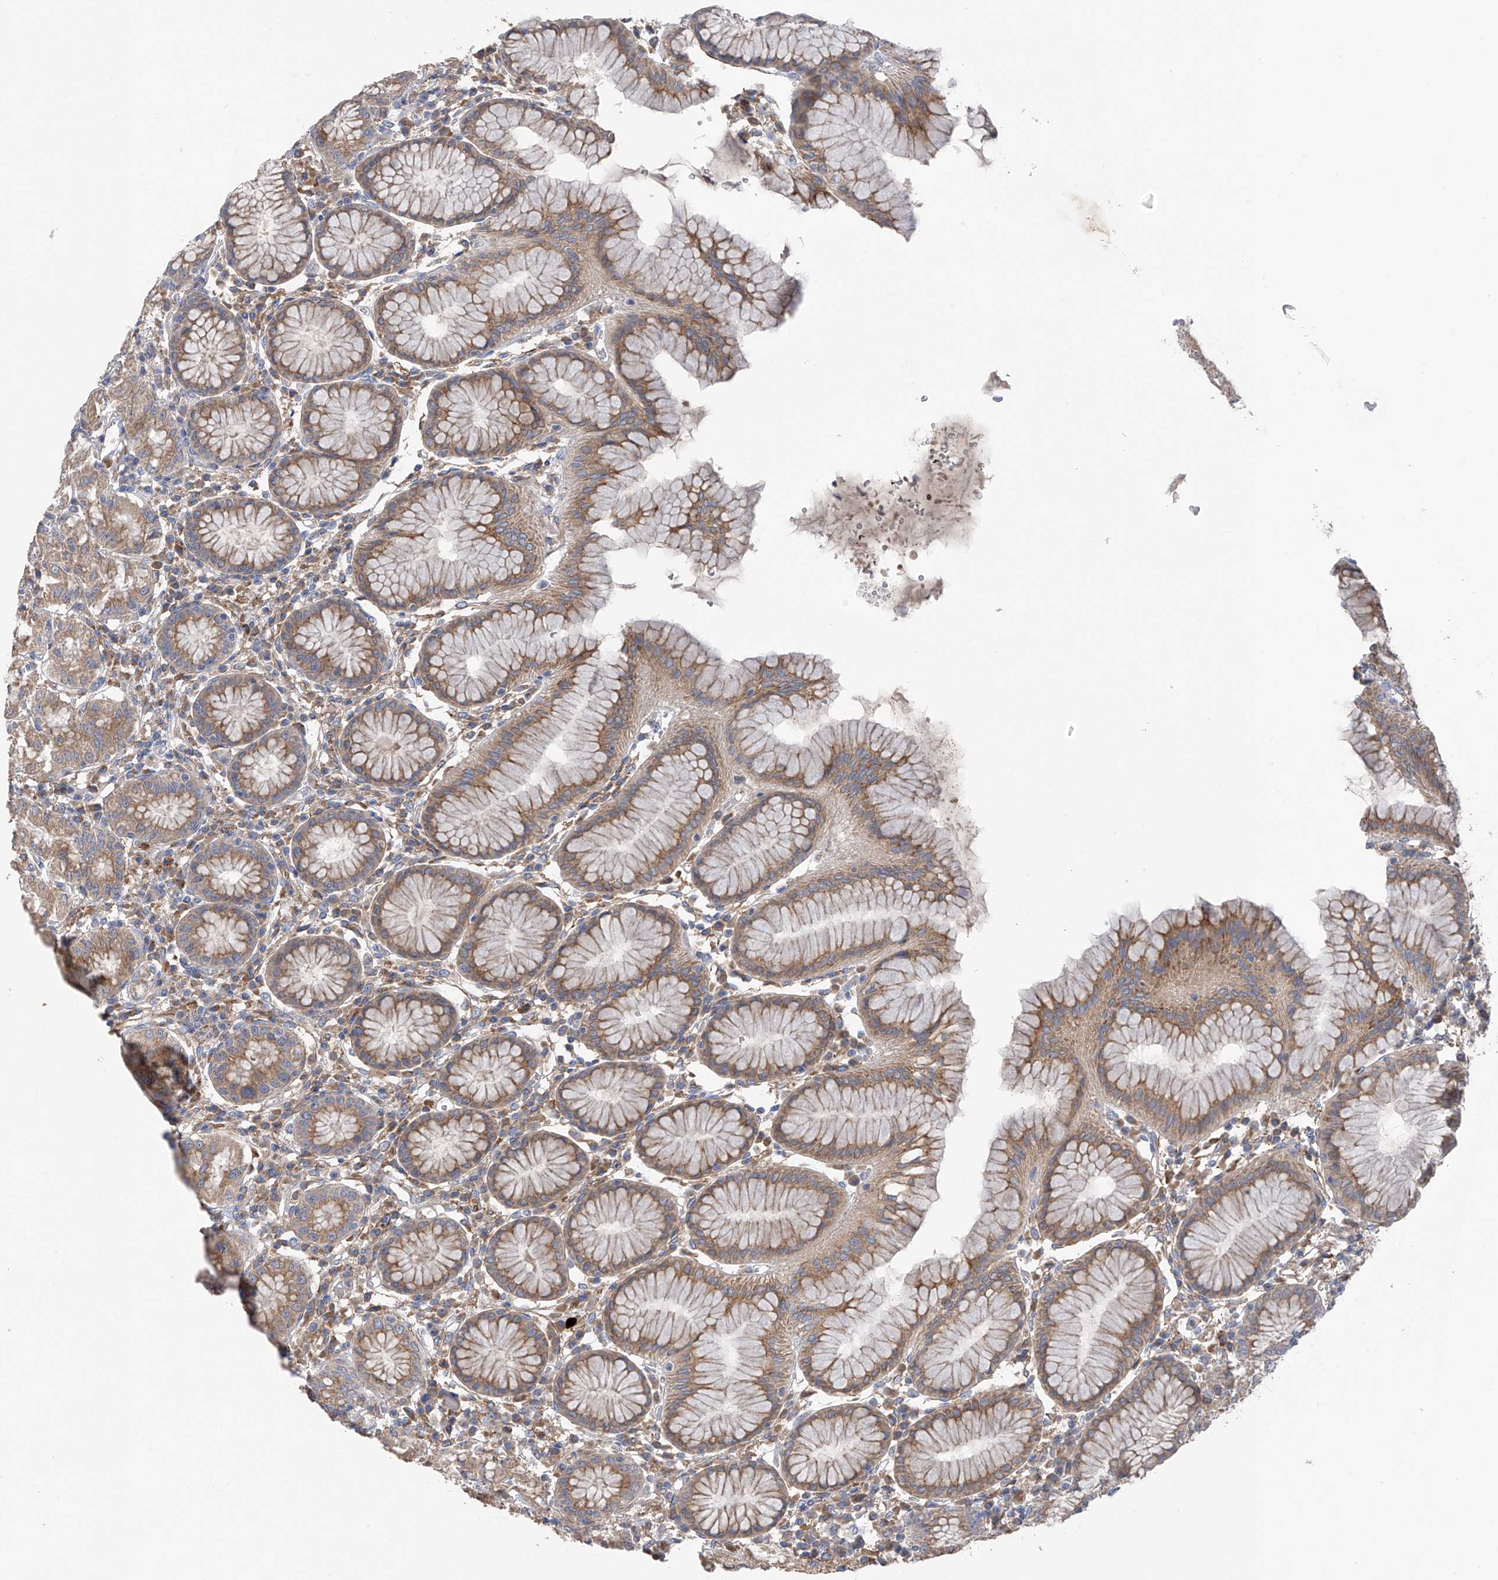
{"staining": {"intensity": "moderate", "quantity": ">75%", "location": "cytoplasmic/membranous"}, "tissue": "stomach", "cell_type": "Glandular cells", "image_type": "normal", "snomed": [{"axis": "morphology", "description": "Normal tissue, NOS"}, {"axis": "topography", "description": "Stomach"}, {"axis": "topography", "description": "Stomach, lower"}], "caption": "Immunohistochemistry image of unremarkable stomach stained for a protein (brown), which displays medium levels of moderate cytoplasmic/membranous staining in about >75% of glandular cells.", "gene": "GALNTL6", "patient": {"sex": "female", "age": 56}}